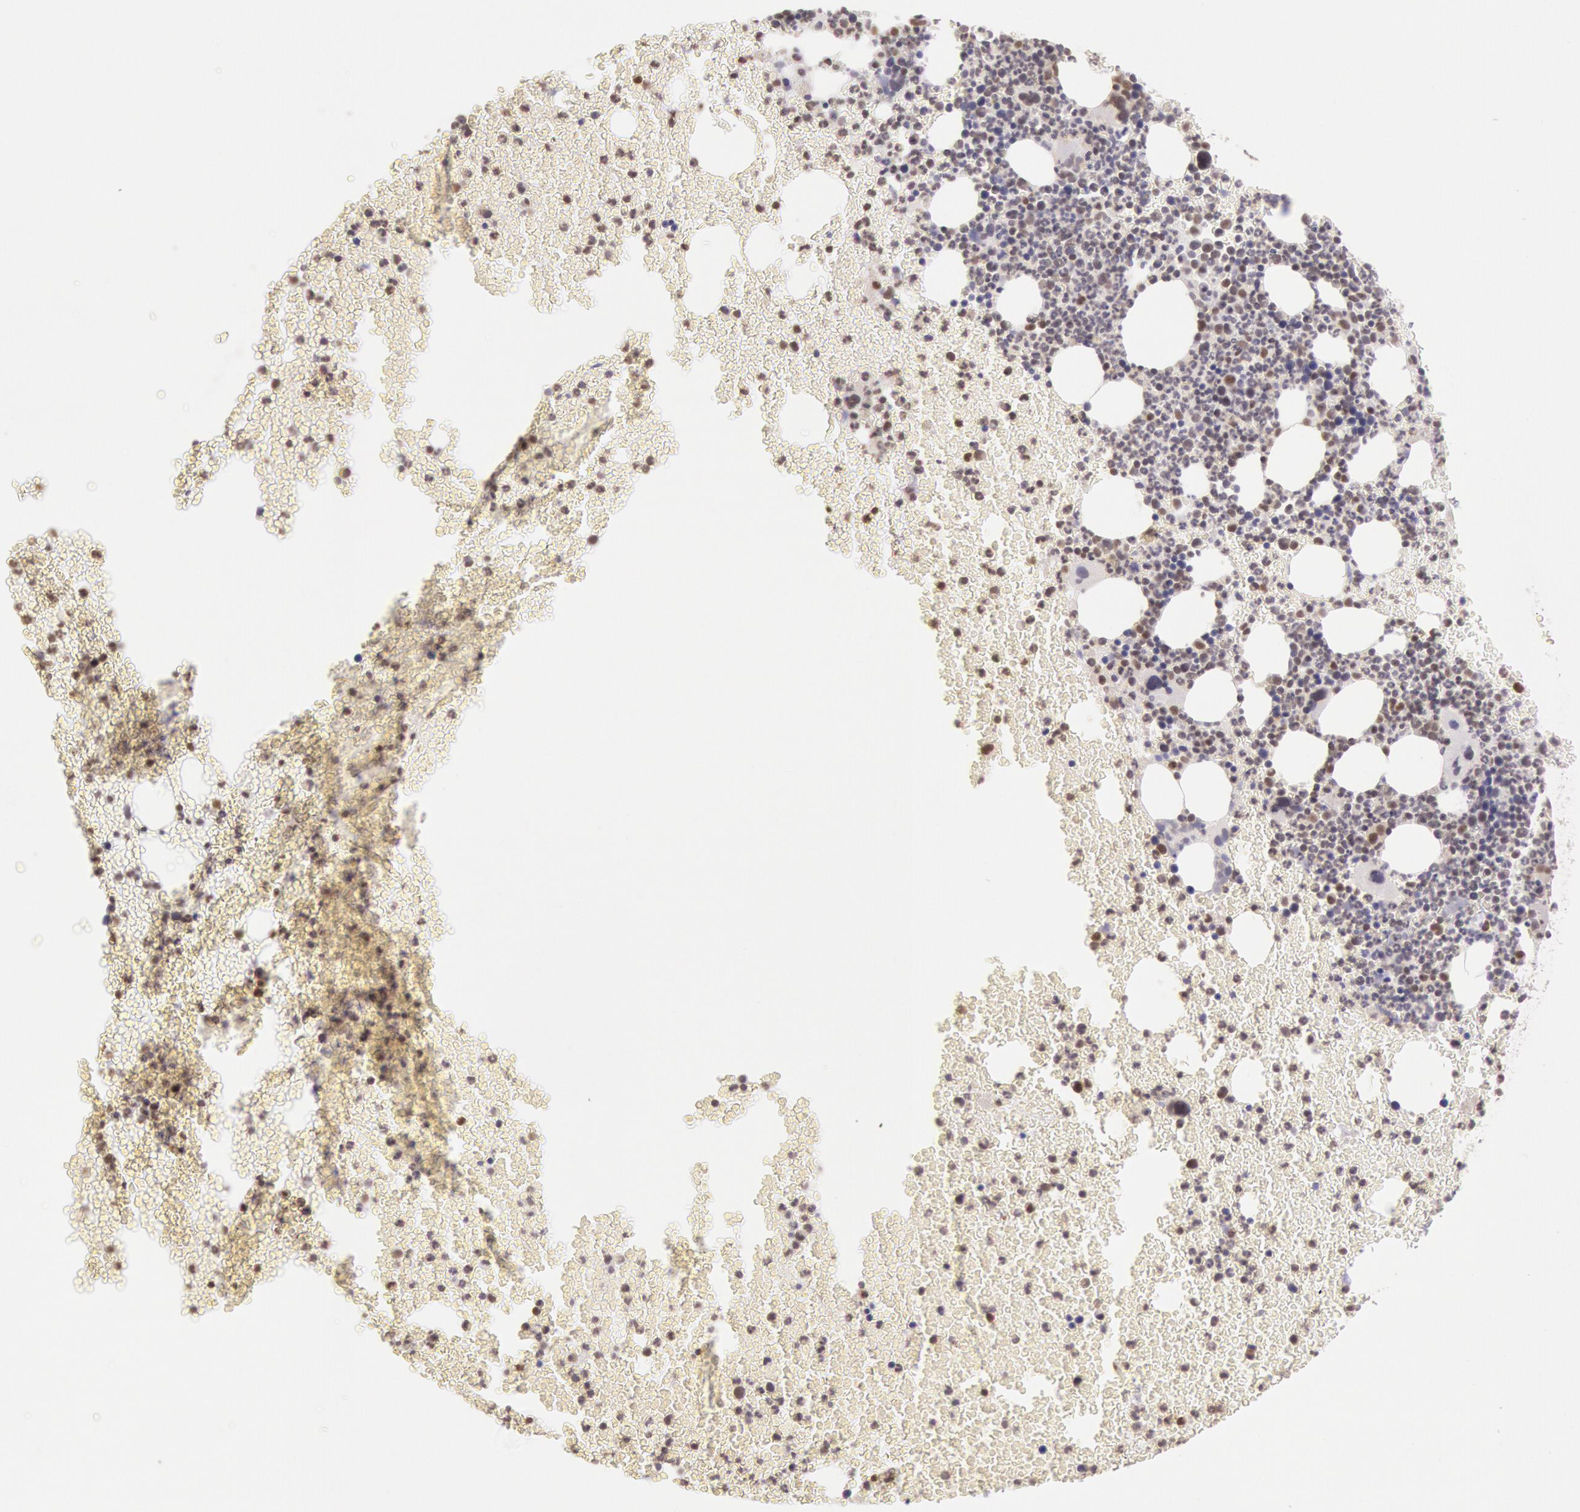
{"staining": {"intensity": "moderate", "quantity": "25%-75%", "location": "nuclear"}, "tissue": "bone marrow", "cell_type": "Hematopoietic cells", "image_type": "normal", "snomed": [{"axis": "morphology", "description": "Normal tissue, NOS"}, {"axis": "topography", "description": "Bone marrow"}], "caption": "Brown immunohistochemical staining in benign human bone marrow exhibits moderate nuclear expression in approximately 25%-75% of hematopoietic cells. Immunohistochemistry (ihc) stains the protein of interest in brown and the nuclei are stained blue.", "gene": "HIF1A", "patient": {"sex": "female", "age": 53}}